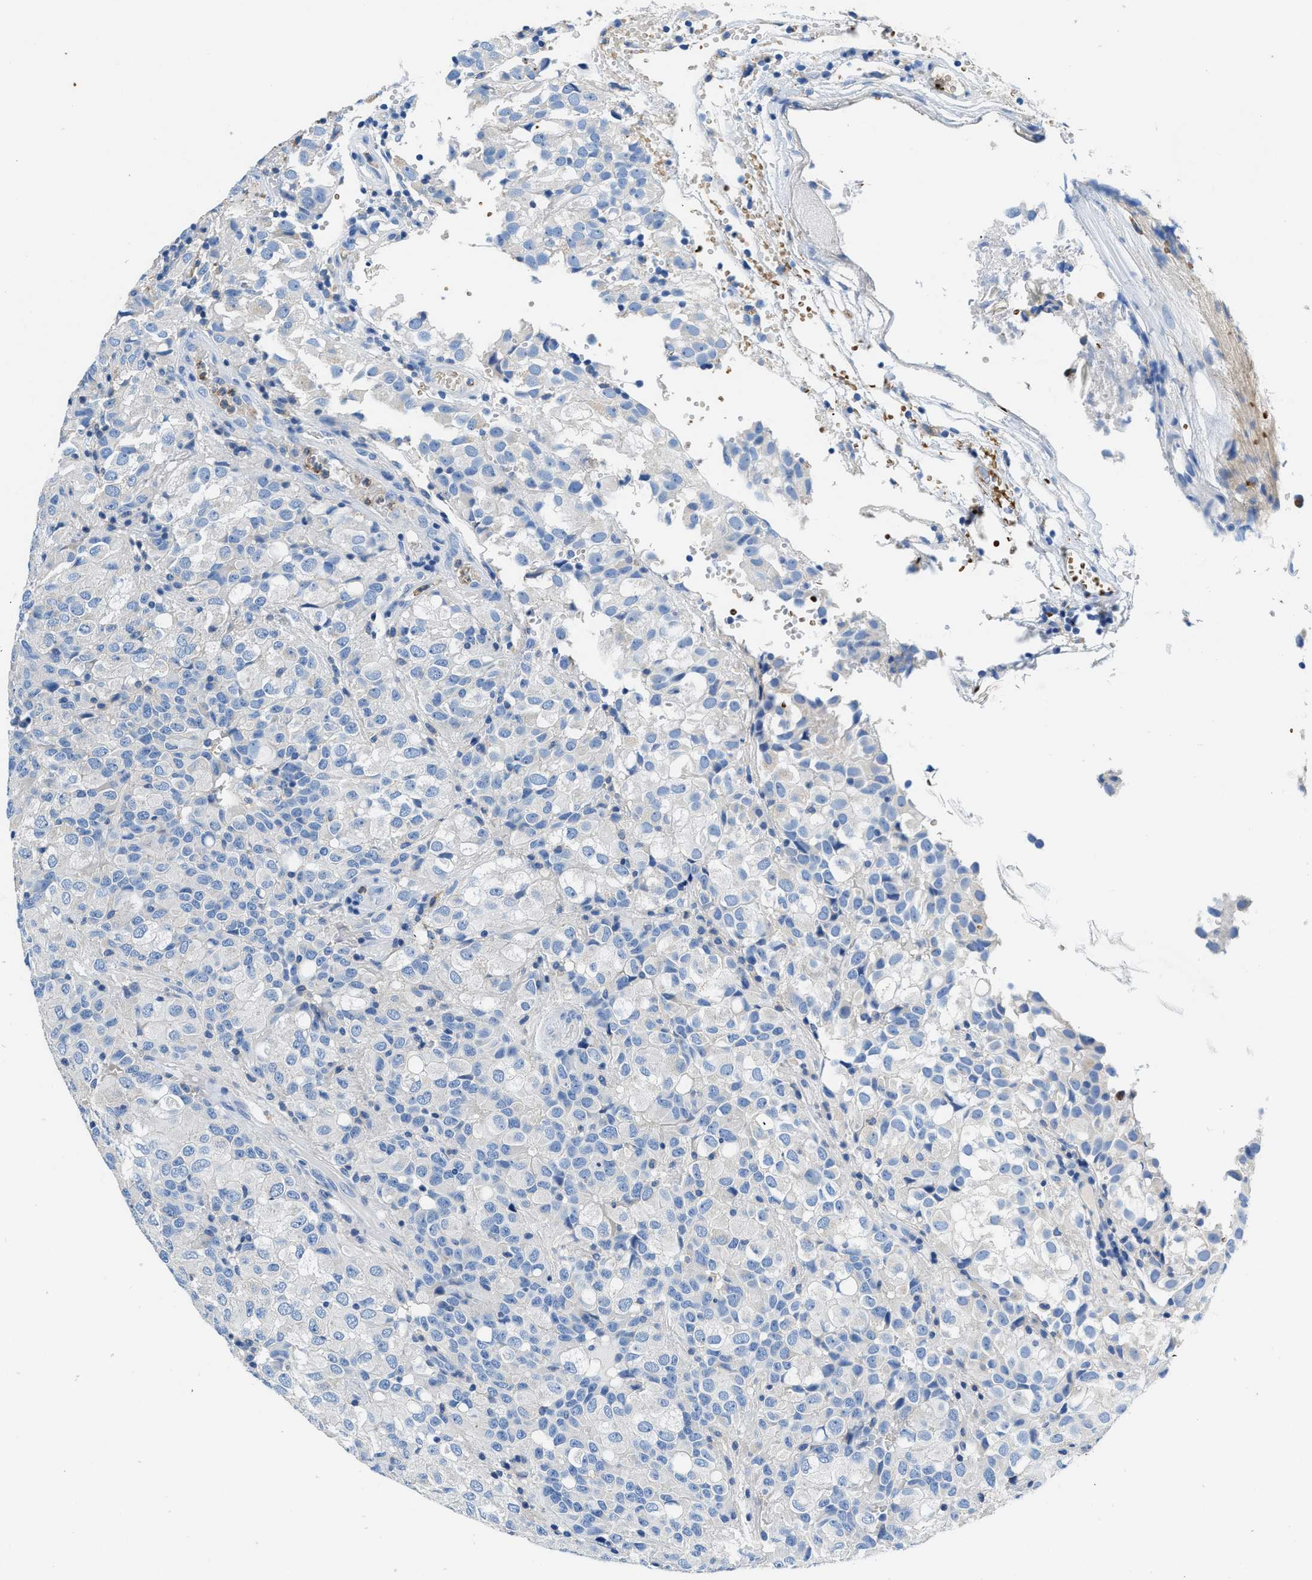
{"staining": {"intensity": "negative", "quantity": "none", "location": "none"}, "tissue": "glioma", "cell_type": "Tumor cells", "image_type": "cancer", "snomed": [{"axis": "morphology", "description": "Glioma, malignant, High grade"}, {"axis": "topography", "description": "Brain"}], "caption": "IHC of high-grade glioma (malignant) exhibits no positivity in tumor cells.", "gene": "NEB", "patient": {"sex": "male", "age": 32}}